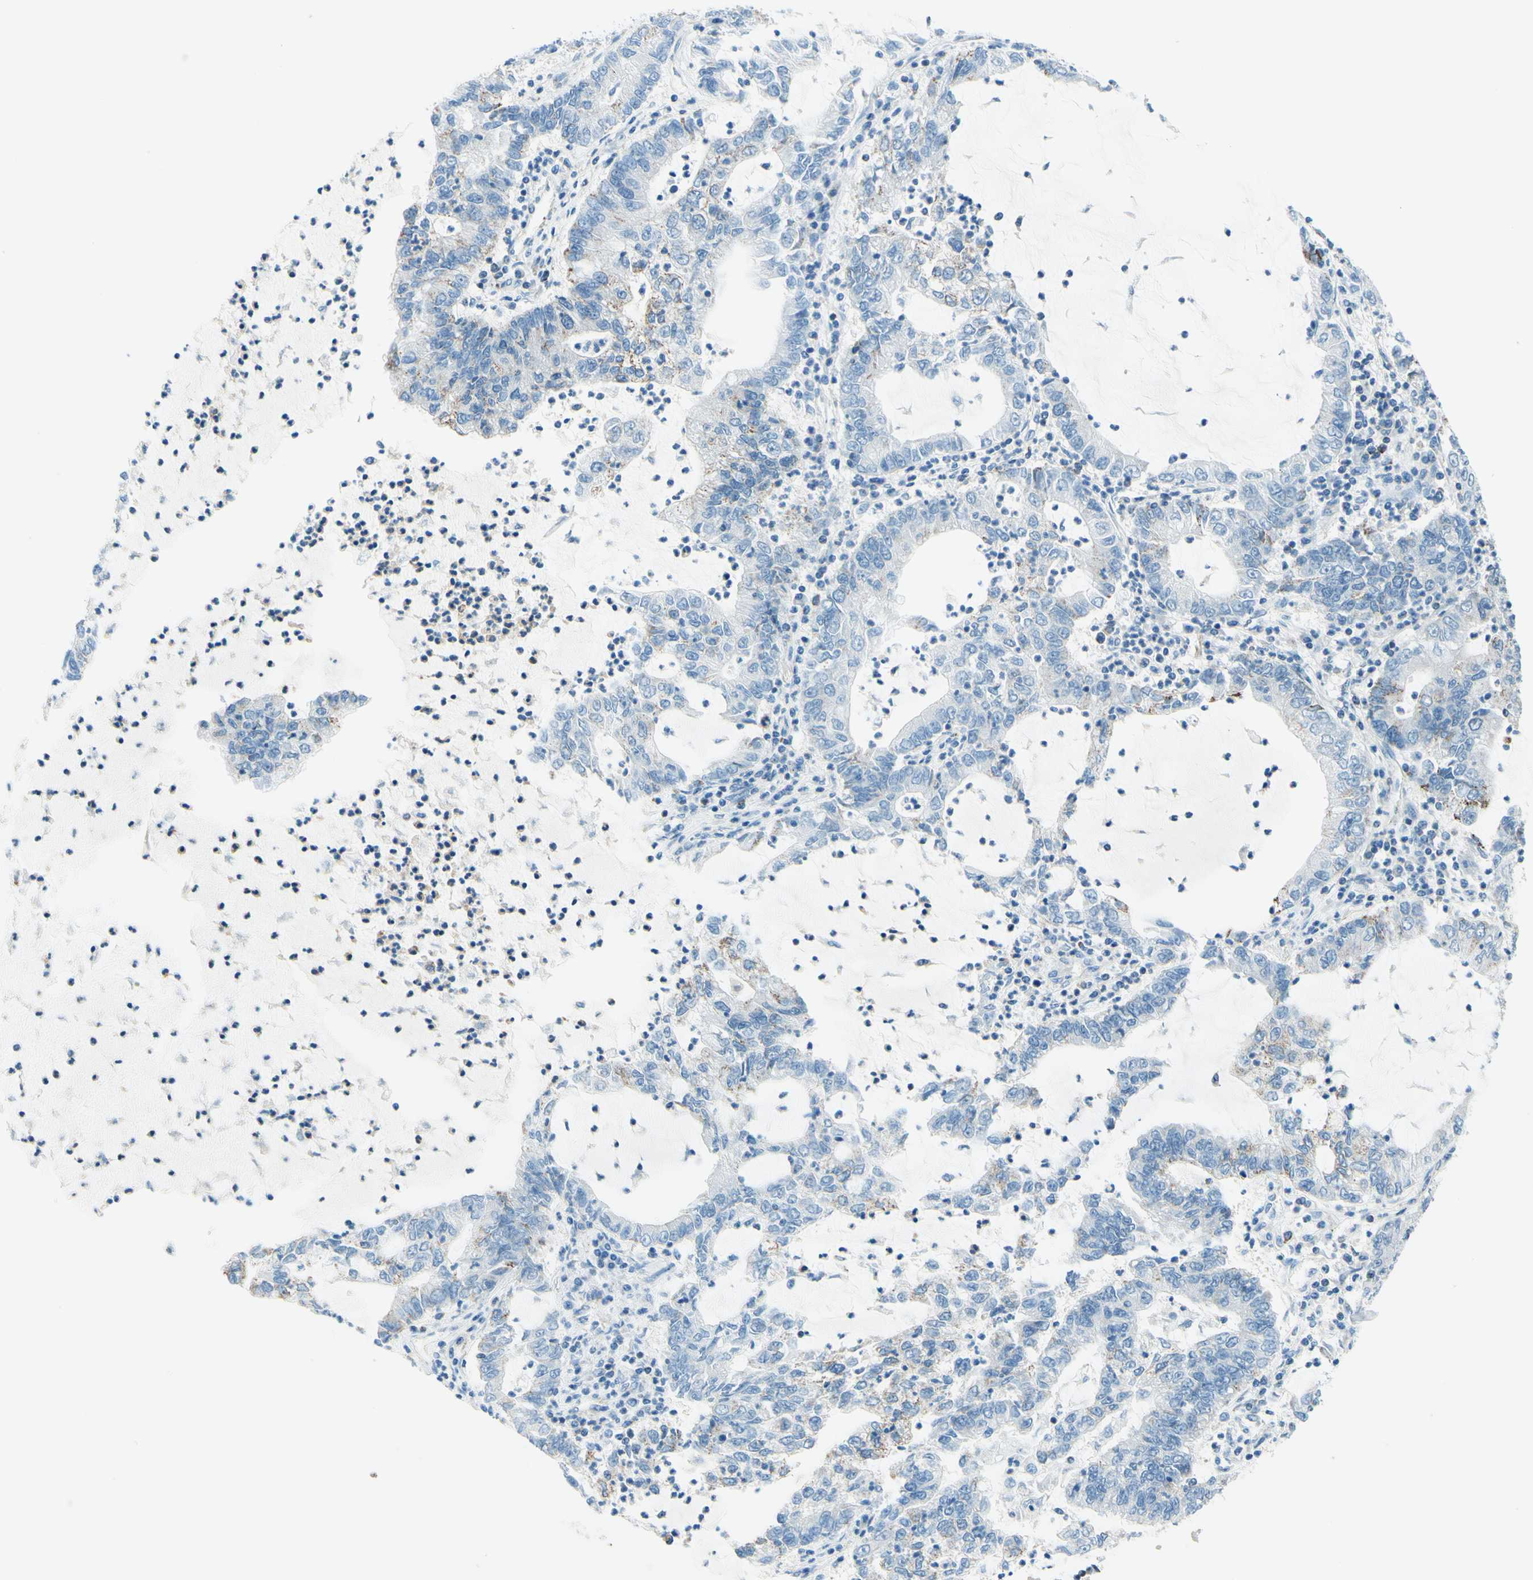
{"staining": {"intensity": "negative", "quantity": "none", "location": "none"}, "tissue": "lung cancer", "cell_type": "Tumor cells", "image_type": "cancer", "snomed": [{"axis": "morphology", "description": "Adenocarcinoma, NOS"}, {"axis": "topography", "description": "Lung"}], "caption": "Immunohistochemistry (IHC) of lung cancer exhibits no staining in tumor cells.", "gene": "CBX7", "patient": {"sex": "female", "age": 51}}